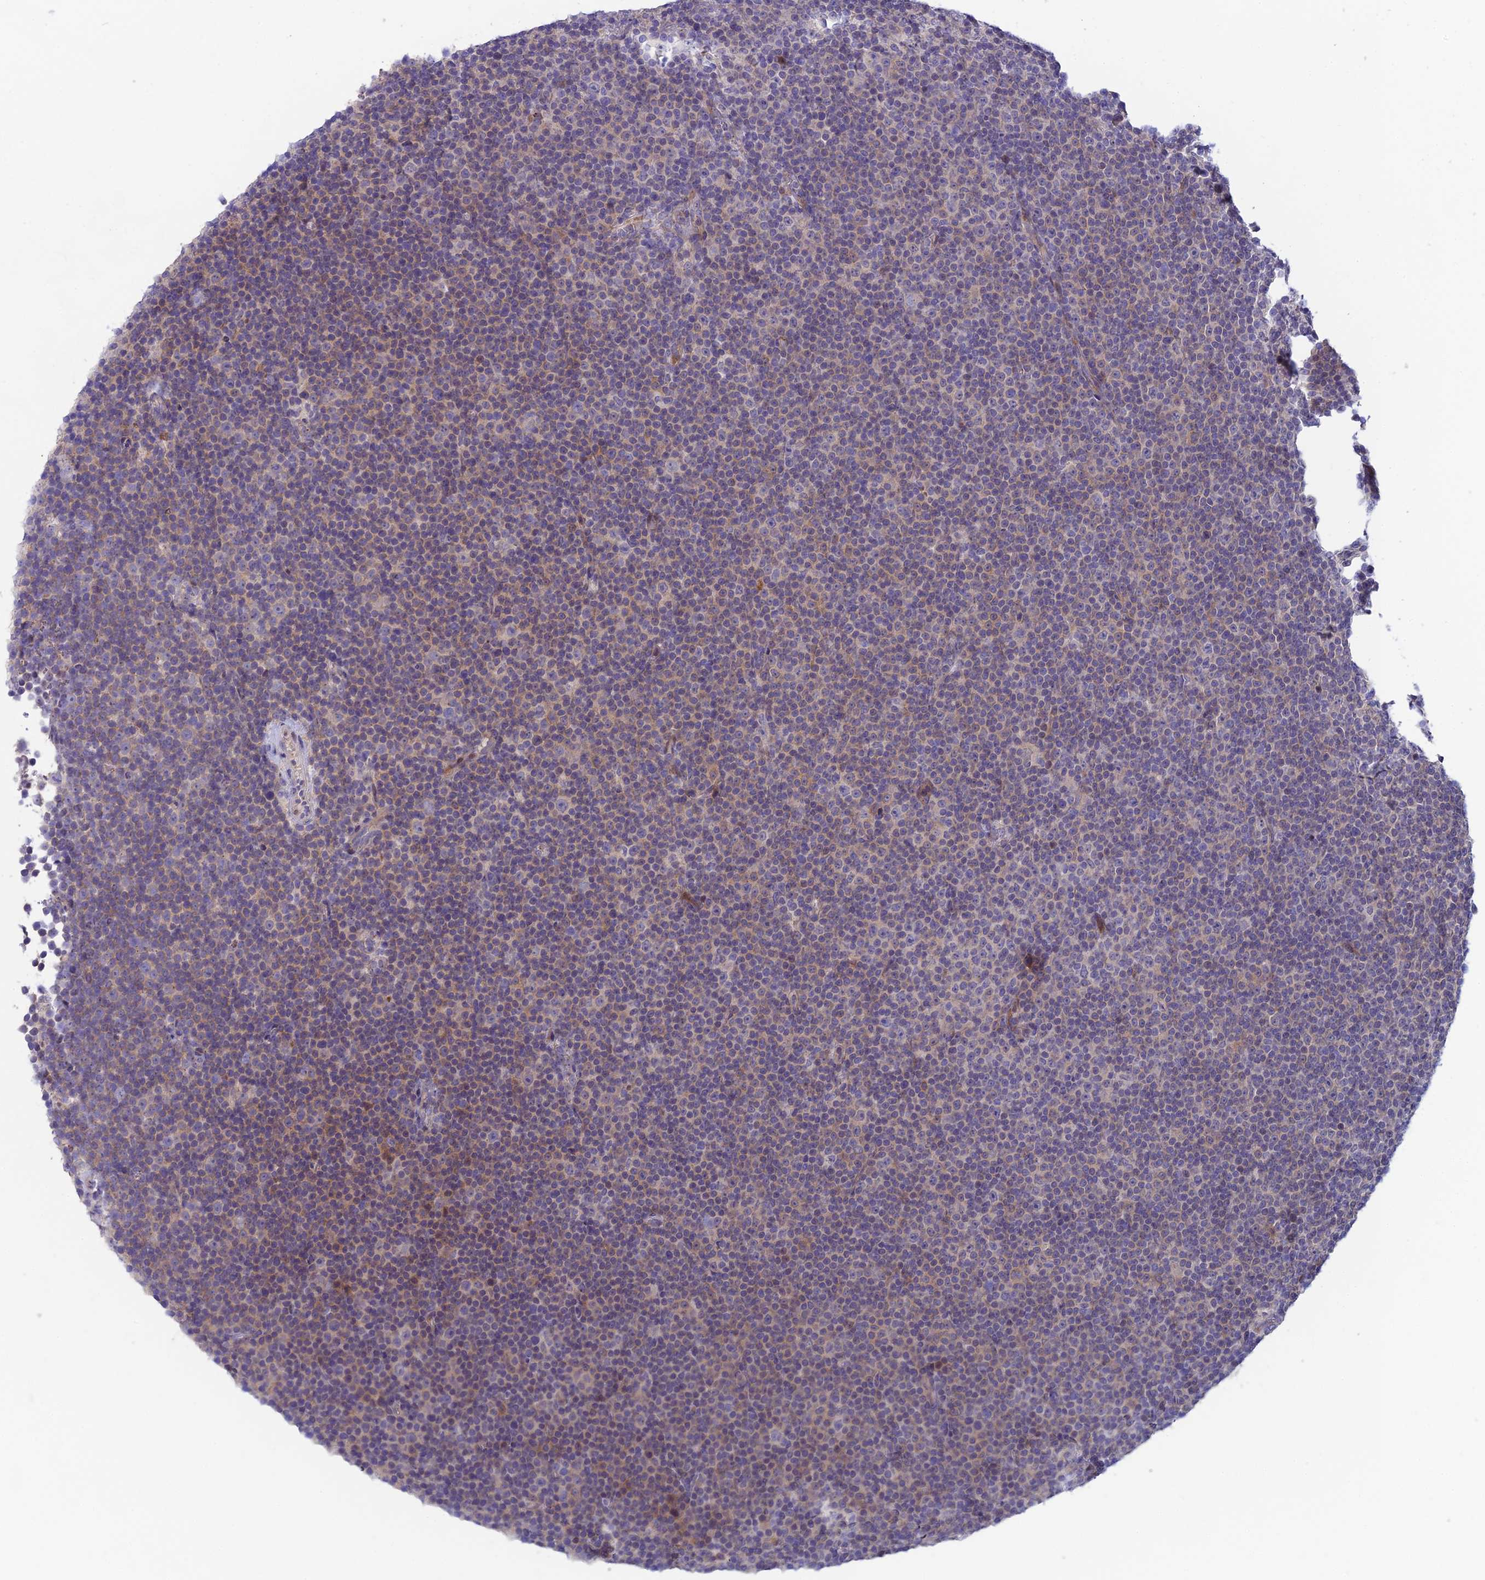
{"staining": {"intensity": "weak", "quantity": "<25%", "location": "cytoplasmic/membranous"}, "tissue": "lymphoma", "cell_type": "Tumor cells", "image_type": "cancer", "snomed": [{"axis": "morphology", "description": "Malignant lymphoma, non-Hodgkin's type, Low grade"}, {"axis": "topography", "description": "Lymph node"}], "caption": "Immunohistochemical staining of human lymphoma reveals no significant expression in tumor cells.", "gene": "XPO7", "patient": {"sex": "female", "age": 67}}